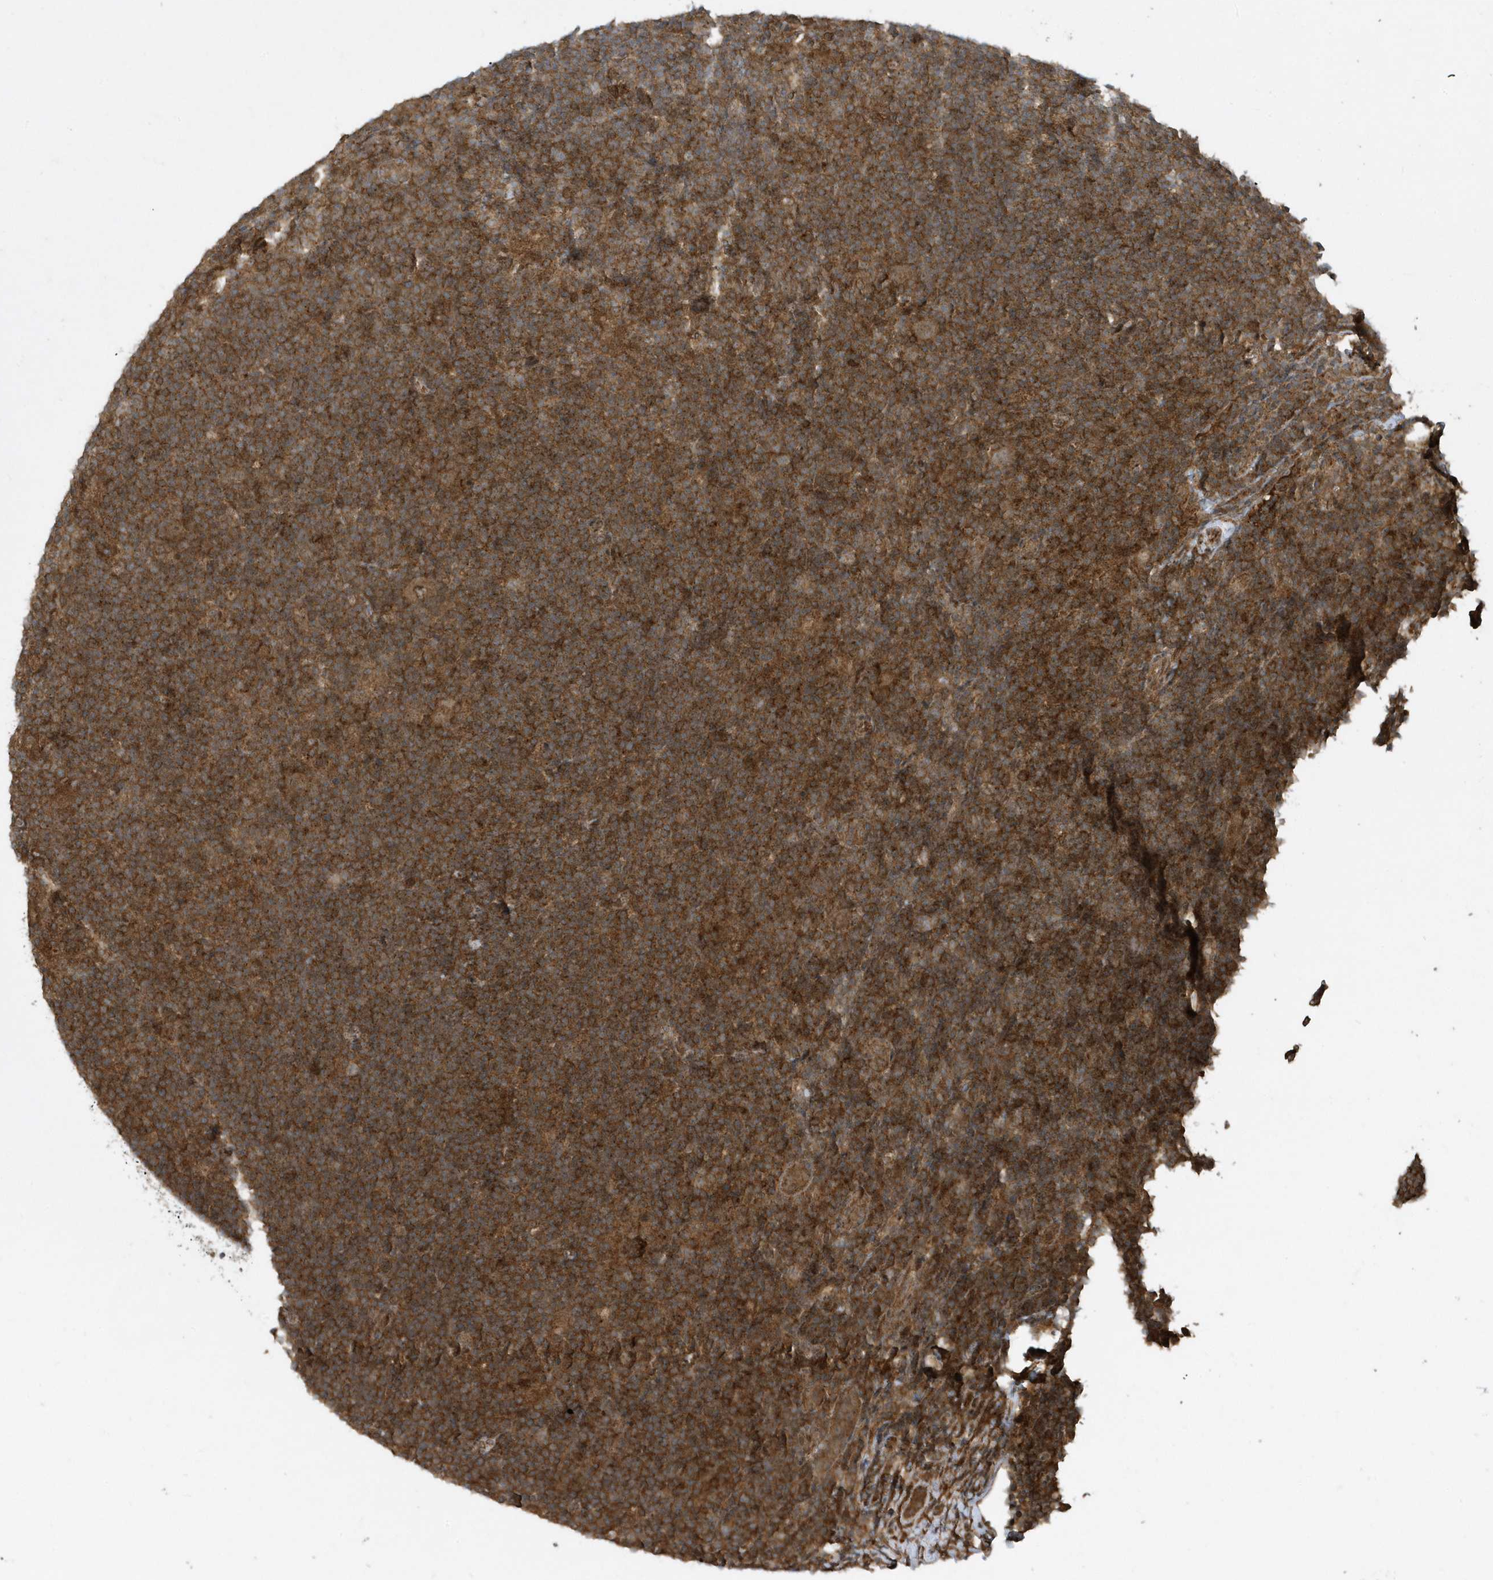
{"staining": {"intensity": "moderate", "quantity": ">75%", "location": "cytoplasmic/membranous"}, "tissue": "lymphoma", "cell_type": "Tumor cells", "image_type": "cancer", "snomed": [{"axis": "morphology", "description": "Hodgkin's disease, NOS"}, {"axis": "topography", "description": "Lymph node"}], "caption": "Immunohistochemistry photomicrograph of neoplastic tissue: human Hodgkin's disease stained using IHC exhibits medium levels of moderate protein expression localized specifically in the cytoplasmic/membranous of tumor cells, appearing as a cytoplasmic/membranous brown color.", "gene": "STAMBP", "patient": {"sex": "female", "age": 57}}